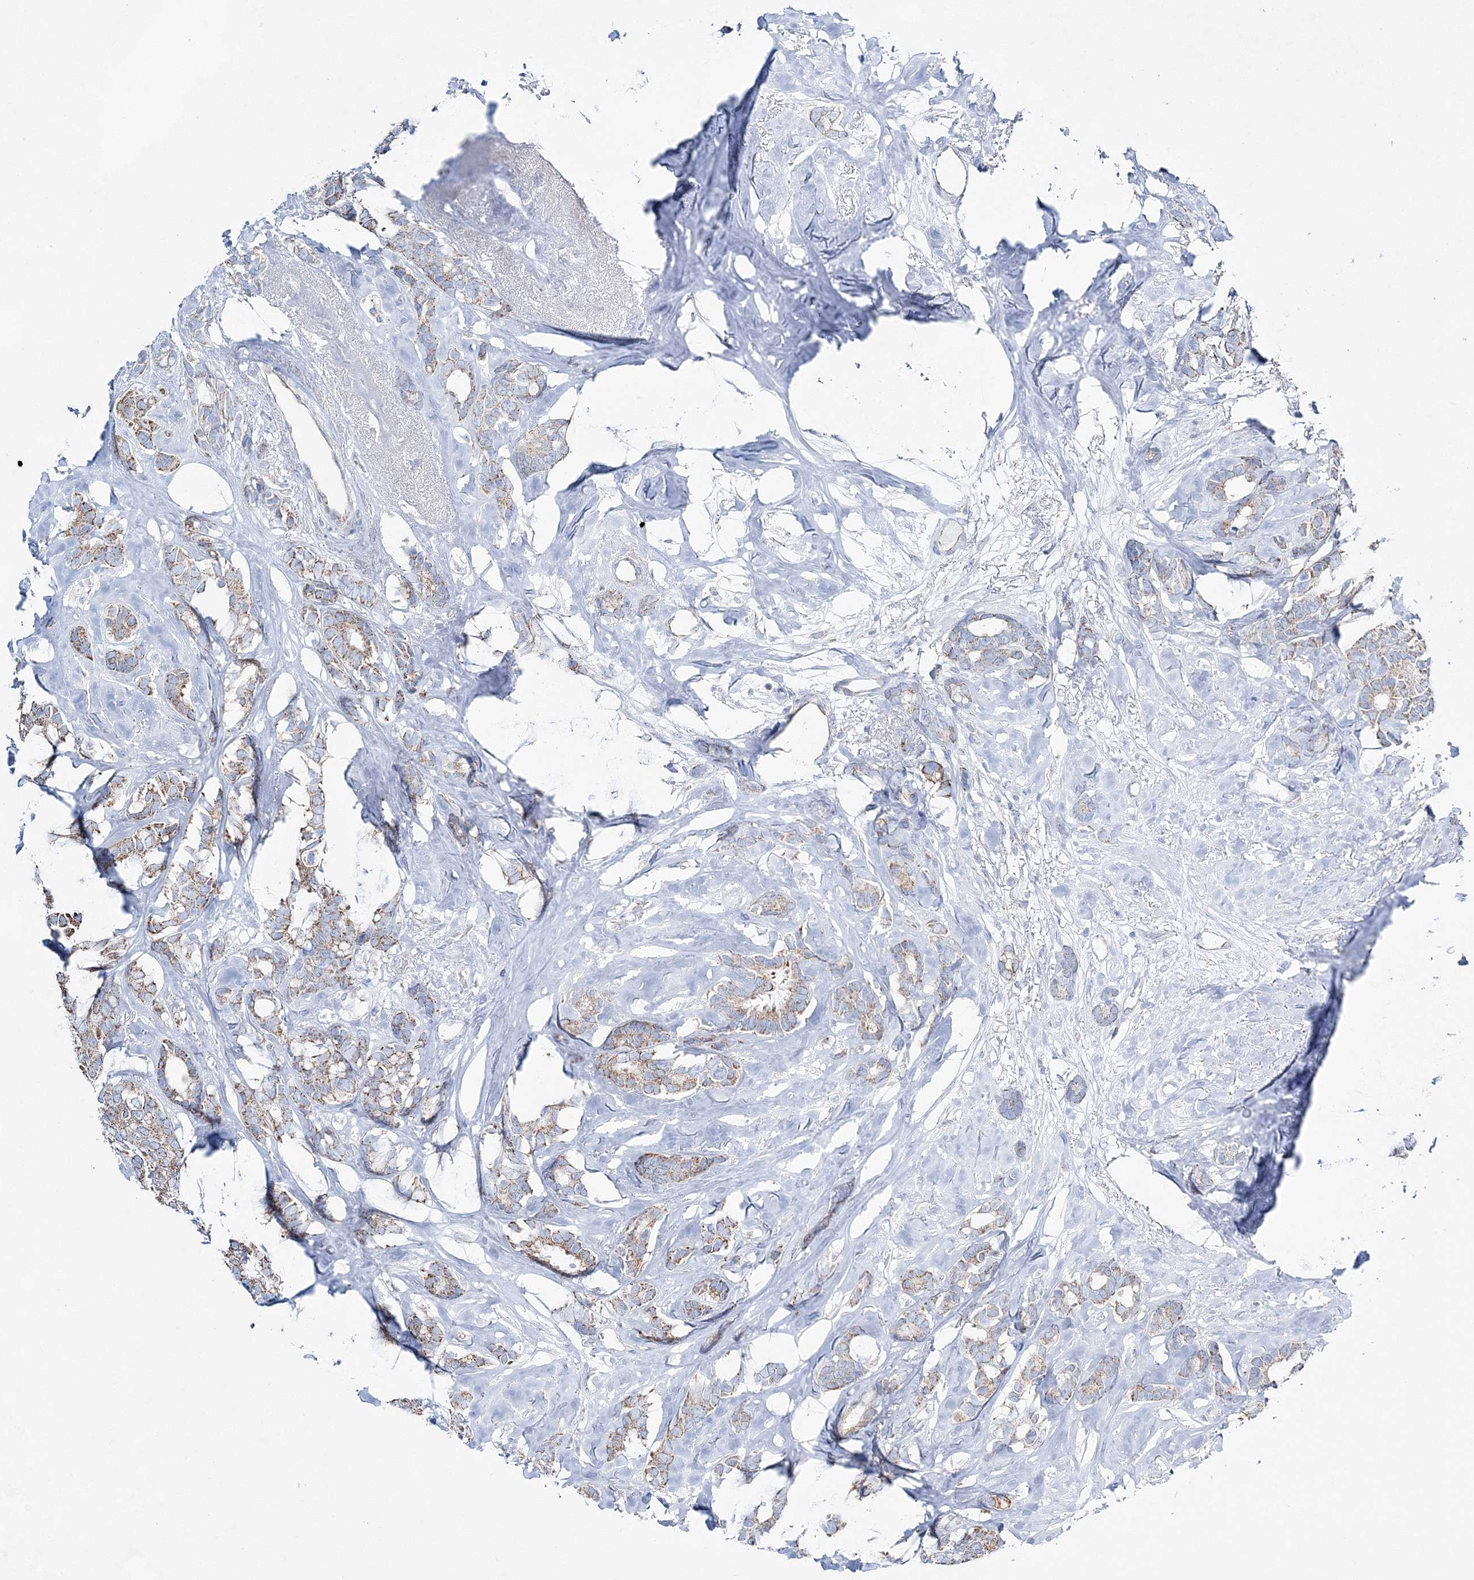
{"staining": {"intensity": "moderate", "quantity": "25%-75%", "location": "cytoplasmic/membranous"}, "tissue": "breast cancer", "cell_type": "Tumor cells", "image_type": "cancer", "snomed": [{"axis": "morphology", "description": "Duct carcinoma"}, {"axis": "topography", "description": "Breast"}], "caption": "A medium amount of moderate cytoplasmic/membranous staining is appreciated in approximately 25%-75% of tumor cells in breast cancer (infiltrating ductal carcinoma) tissue.", "gene": "HIBCH", "patient": {"sex": "female", "age": 87}}